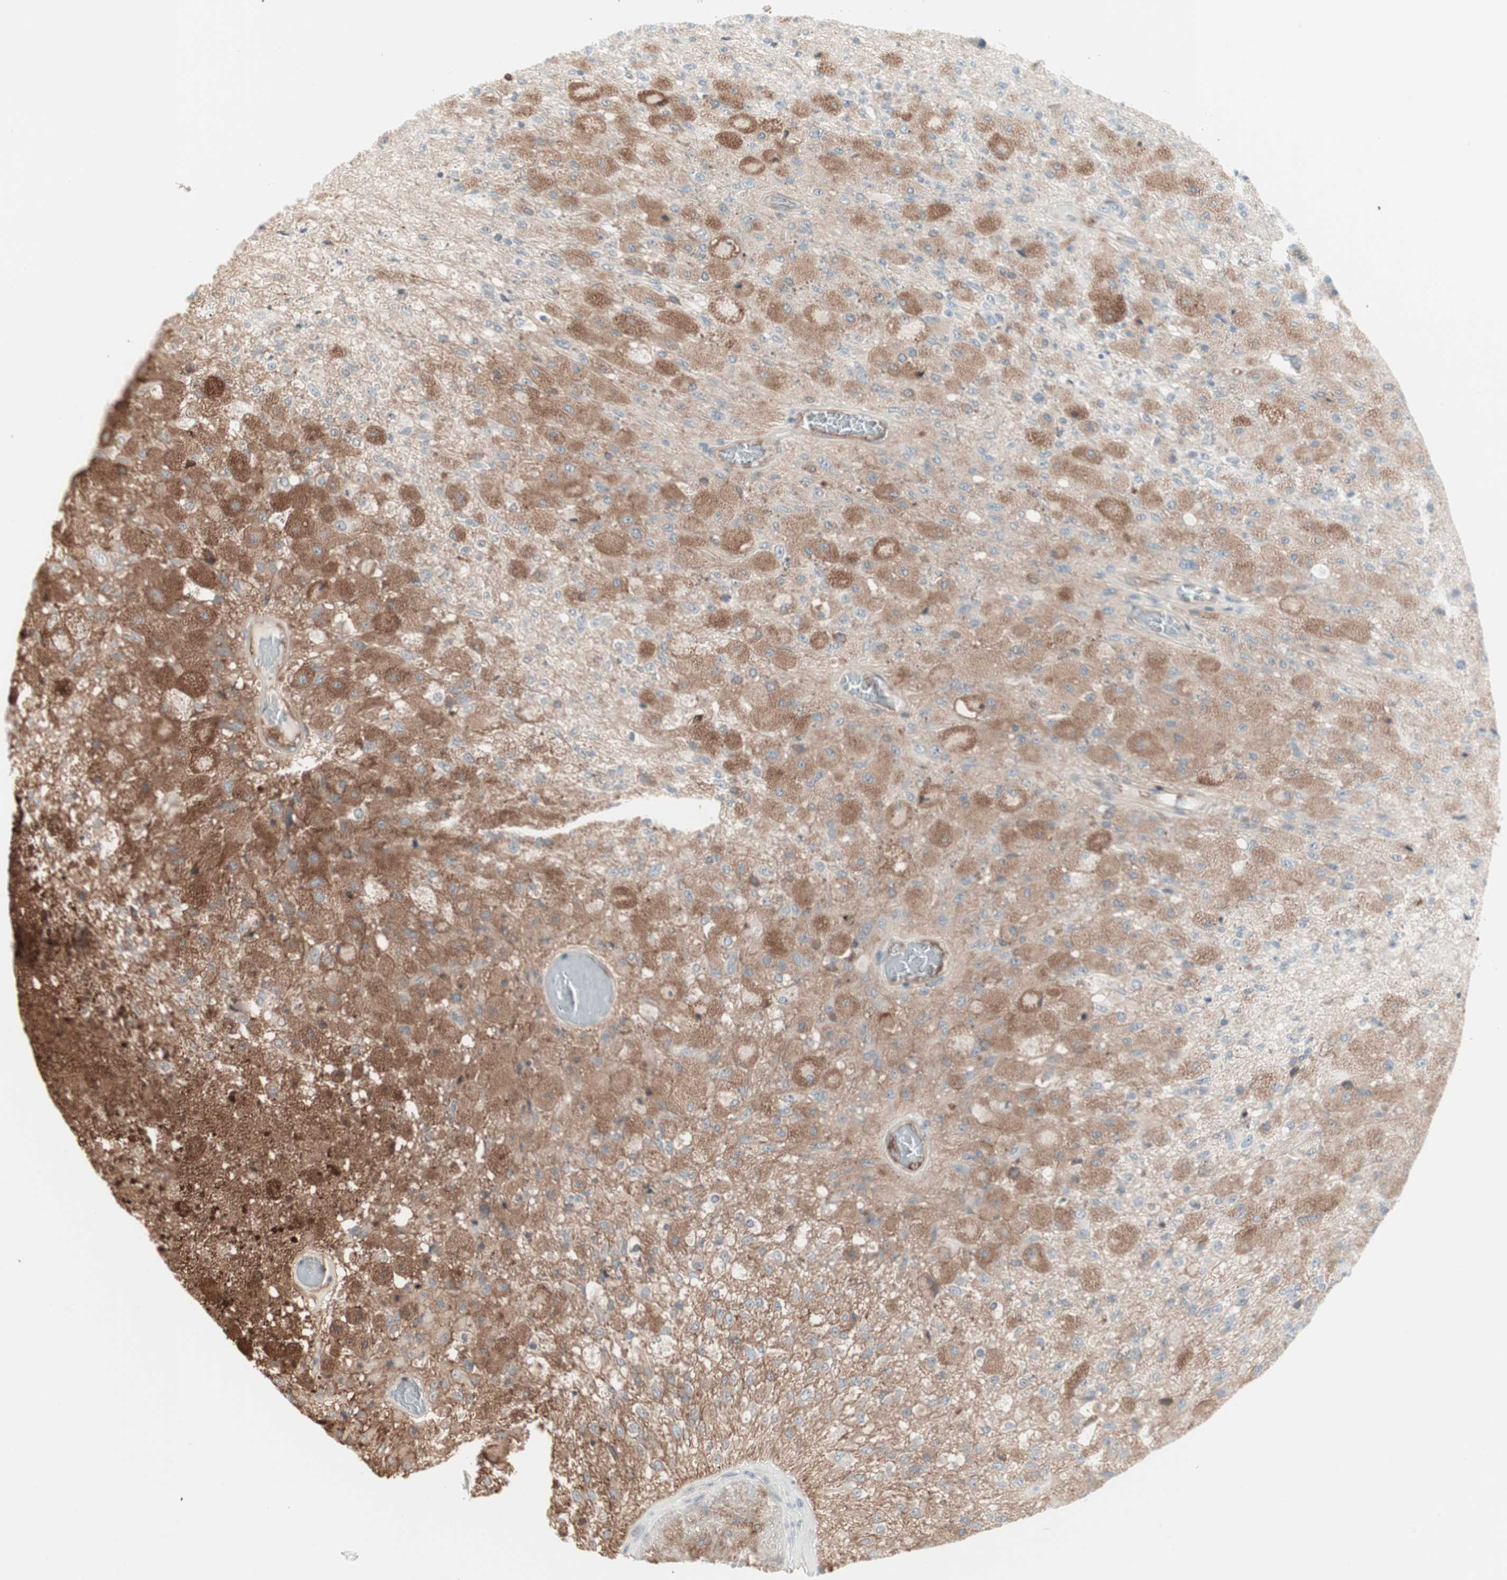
{"staining": {"intensity": "moderate", "quantity": "25%-75%", "location": "cytoplasmic/membranous"}, "tissue": "glioma", "cell_type": "Tumor cells", "image_type": "cancer", "snomed": [{"axis": "morphology", "description": "Normal tissue, NOS"}, {"axis": "morphology", "description": "Glioma, malignant, High grade"}, {"axis": "topography", "description": "Cerebral cortex"}], "caption": "This is a photomicrograph of IHC staining of glioma, which shows moderate staining in the cytoplasmic/membranous of tumor cells.", "gene": "TCP11L1", "patient": {"sex": "male", "age": 77}}